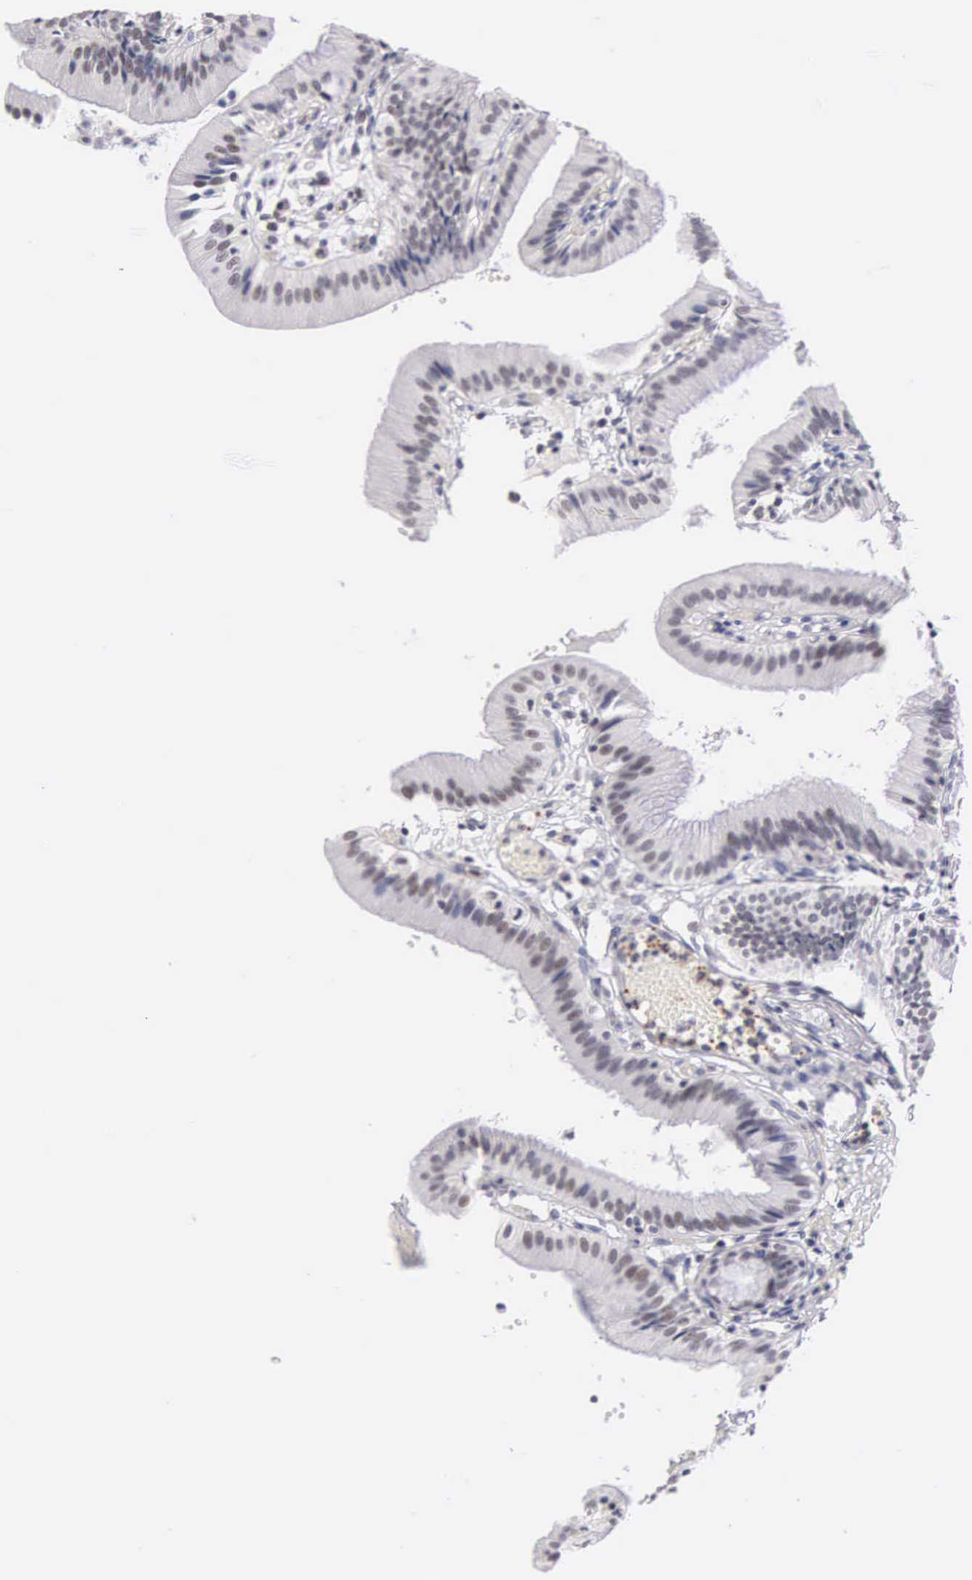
{"staining": {"intensity": "weak", "quantity": "<25%", "location": "nuclear"}, "tissue": "gallbladder", "cell_type": "Glandular cells", "image_type": "normal", "snomed": [{"axis": "morphology", "description": "Normal tissue, NOS"}, {"axis": "topography", "description": "Gallbladder"}], "caption": "This is an IHC photomicrograph of benign human gallbladder. There is no staining in glandular cells.", "gene": "FAM47A", "patient": {"sex": "male", "age": 28}}